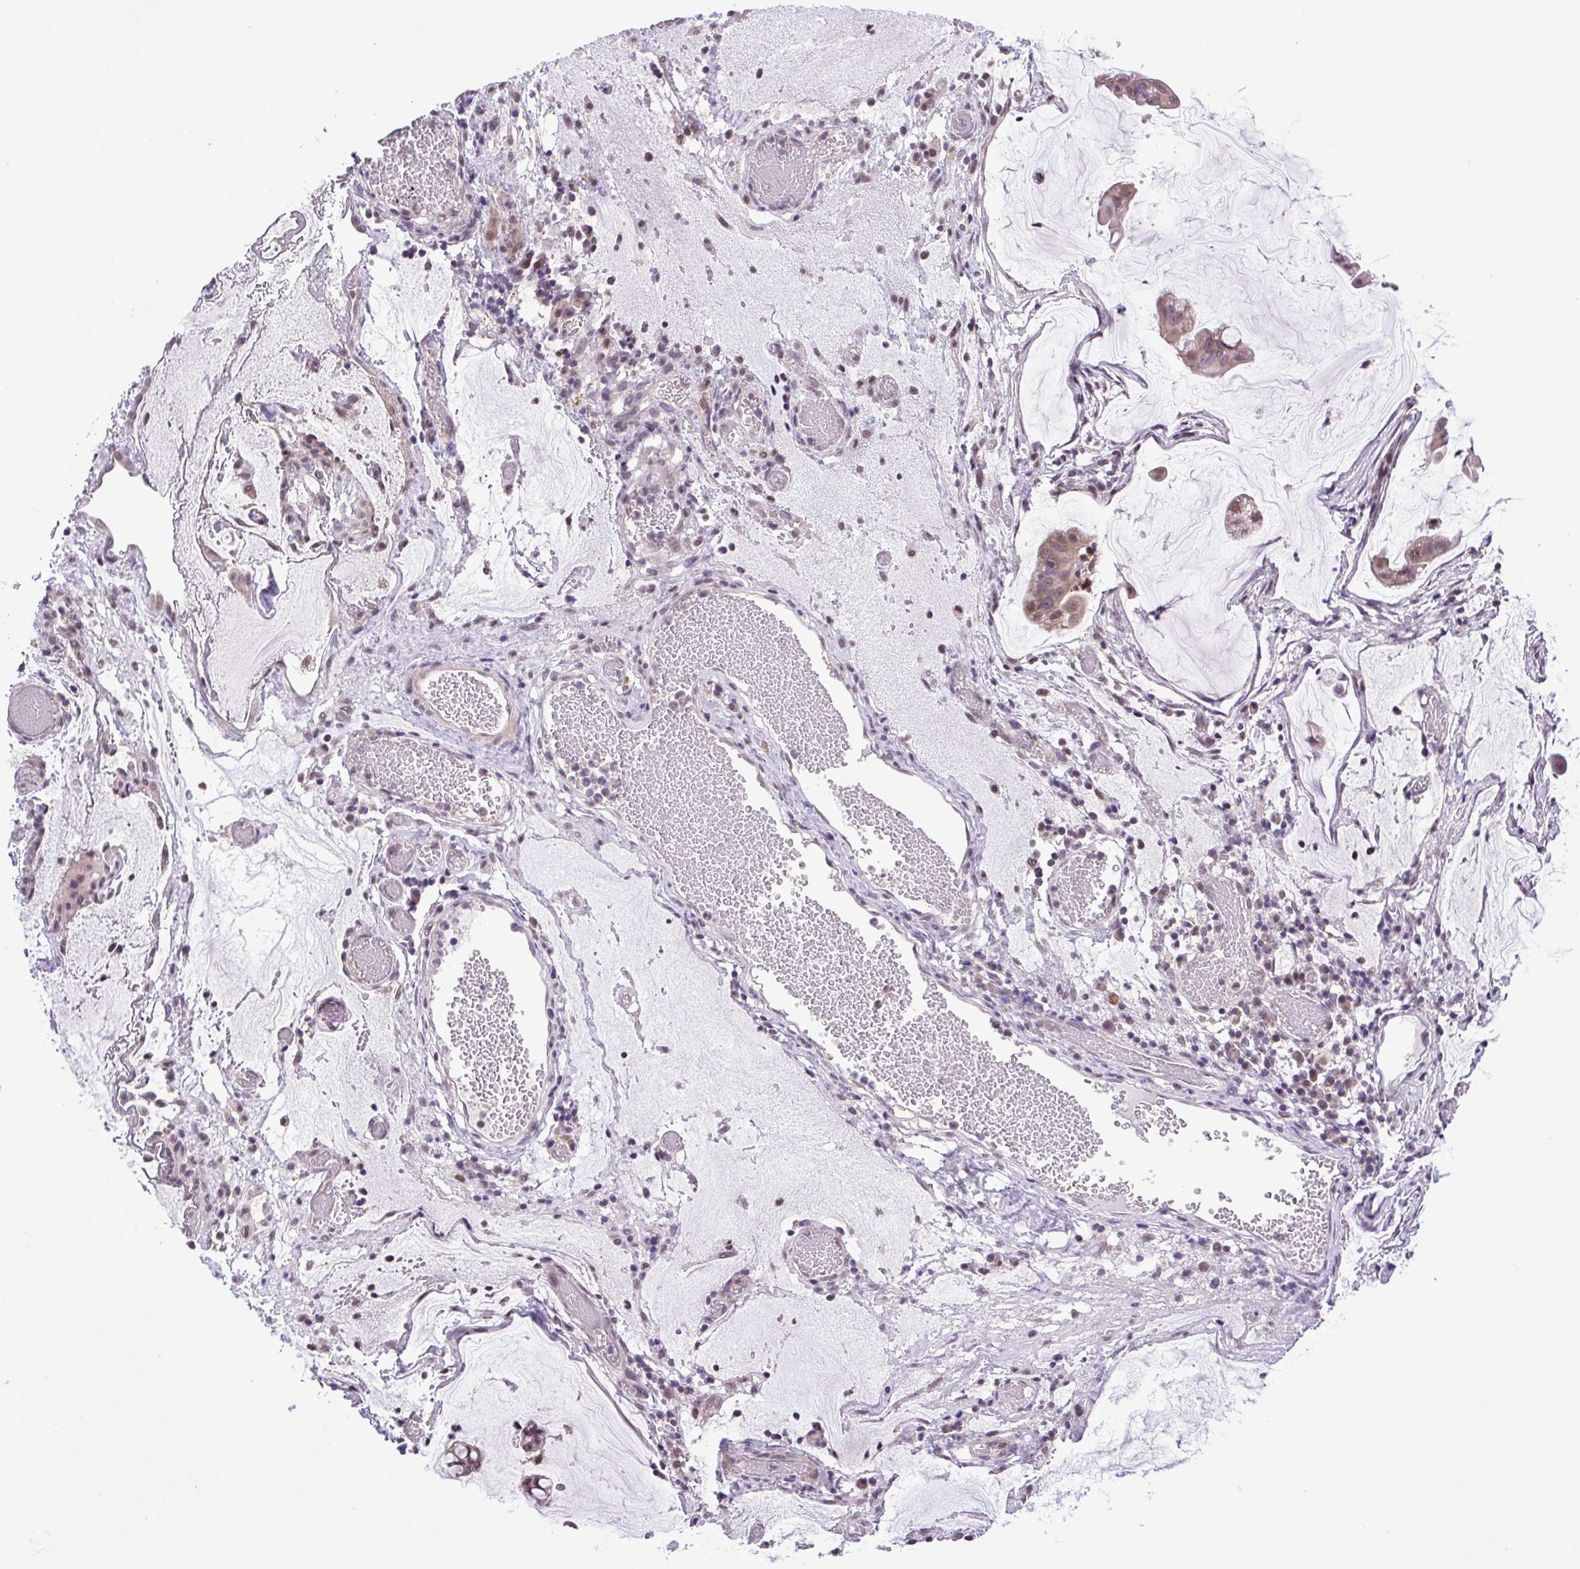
{"staining": {"intensity": "weak", "quantity": ">75%", "location": "cytoplasmic/membranous,nuclear"}, "tissue": "ovarian cancer", "cell_type": "Tumor cells", "image_type": "cancer", "snomed": [{"axis": "morphology", "description": "Cystadenocarcinoma, mucinous, NOS"}, {"axis": "topography", "description": "Ovary"}], "caption": "A high-resolution photomicrograph shows IHC staining of ovarian cancer (mucinous cystadenocarcinoma), which displays weak cytoplasmic/membranous and nuclear positivity in about >75% of tumor cells. Immunohistochemistry (ihc) stains the protein of interest in brown and the nuclei are stained blue.", "gene": "KPNA1", "patient": {"sex": "female", "age": 73}}